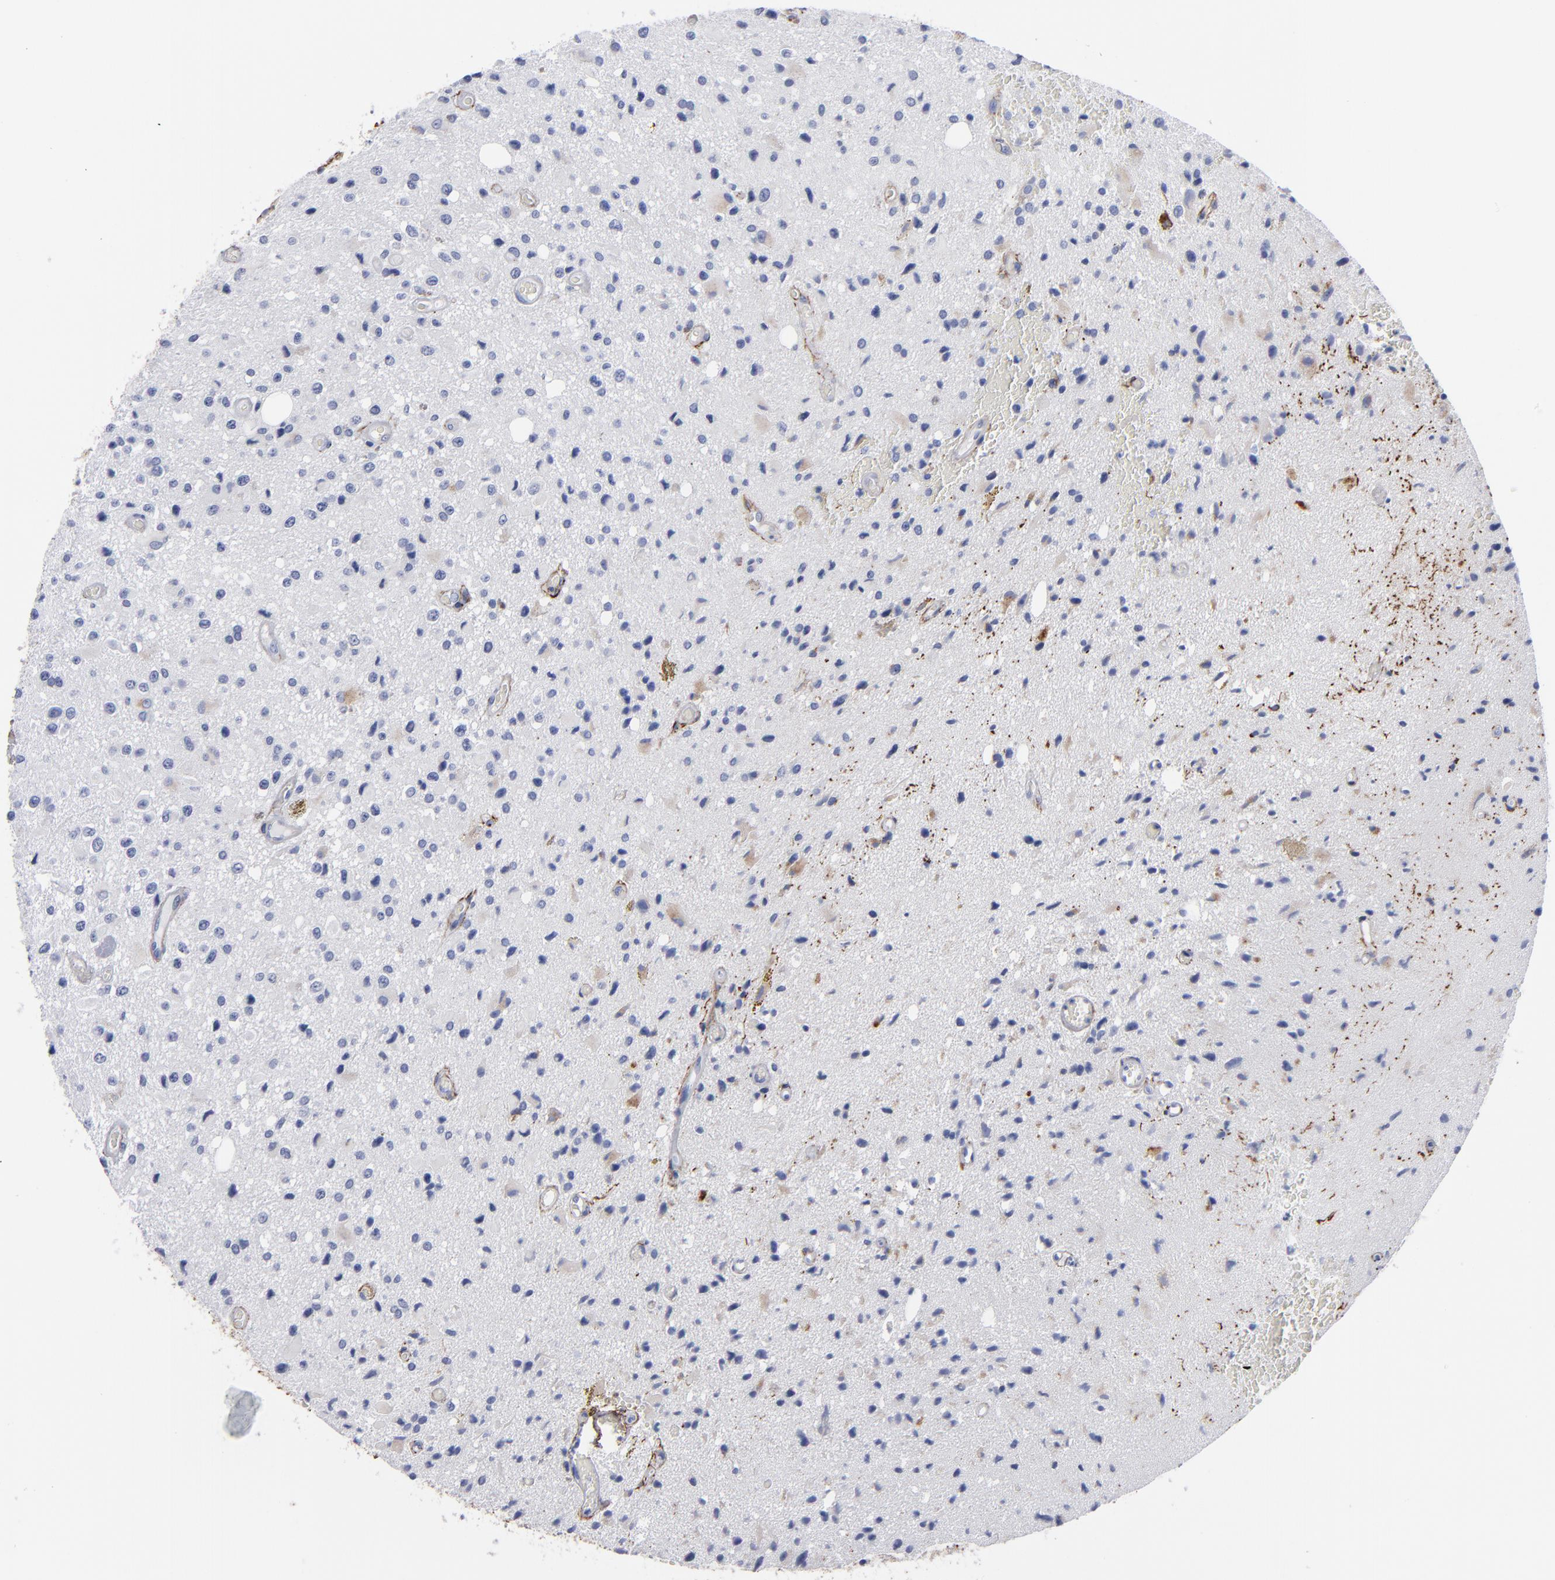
{"staining": {"intensity": "negative", "quantity": "none", "location": "none"}, "tissue": "glioma", "cell_type": "Tumor cells", "image_type": "cancer", "snomed": [{"axis": "morphology", "description": "Glioma, malignant, Low grade"}, {"axis": "topography", "description": "Brain"}], "caption": "Tumor cells show no significant protein staining in glioma. (IHC, brightfield microscopy, high magnification).", "gene": "EMILIN1", "patient": {"sex": "male", "age": 58}}